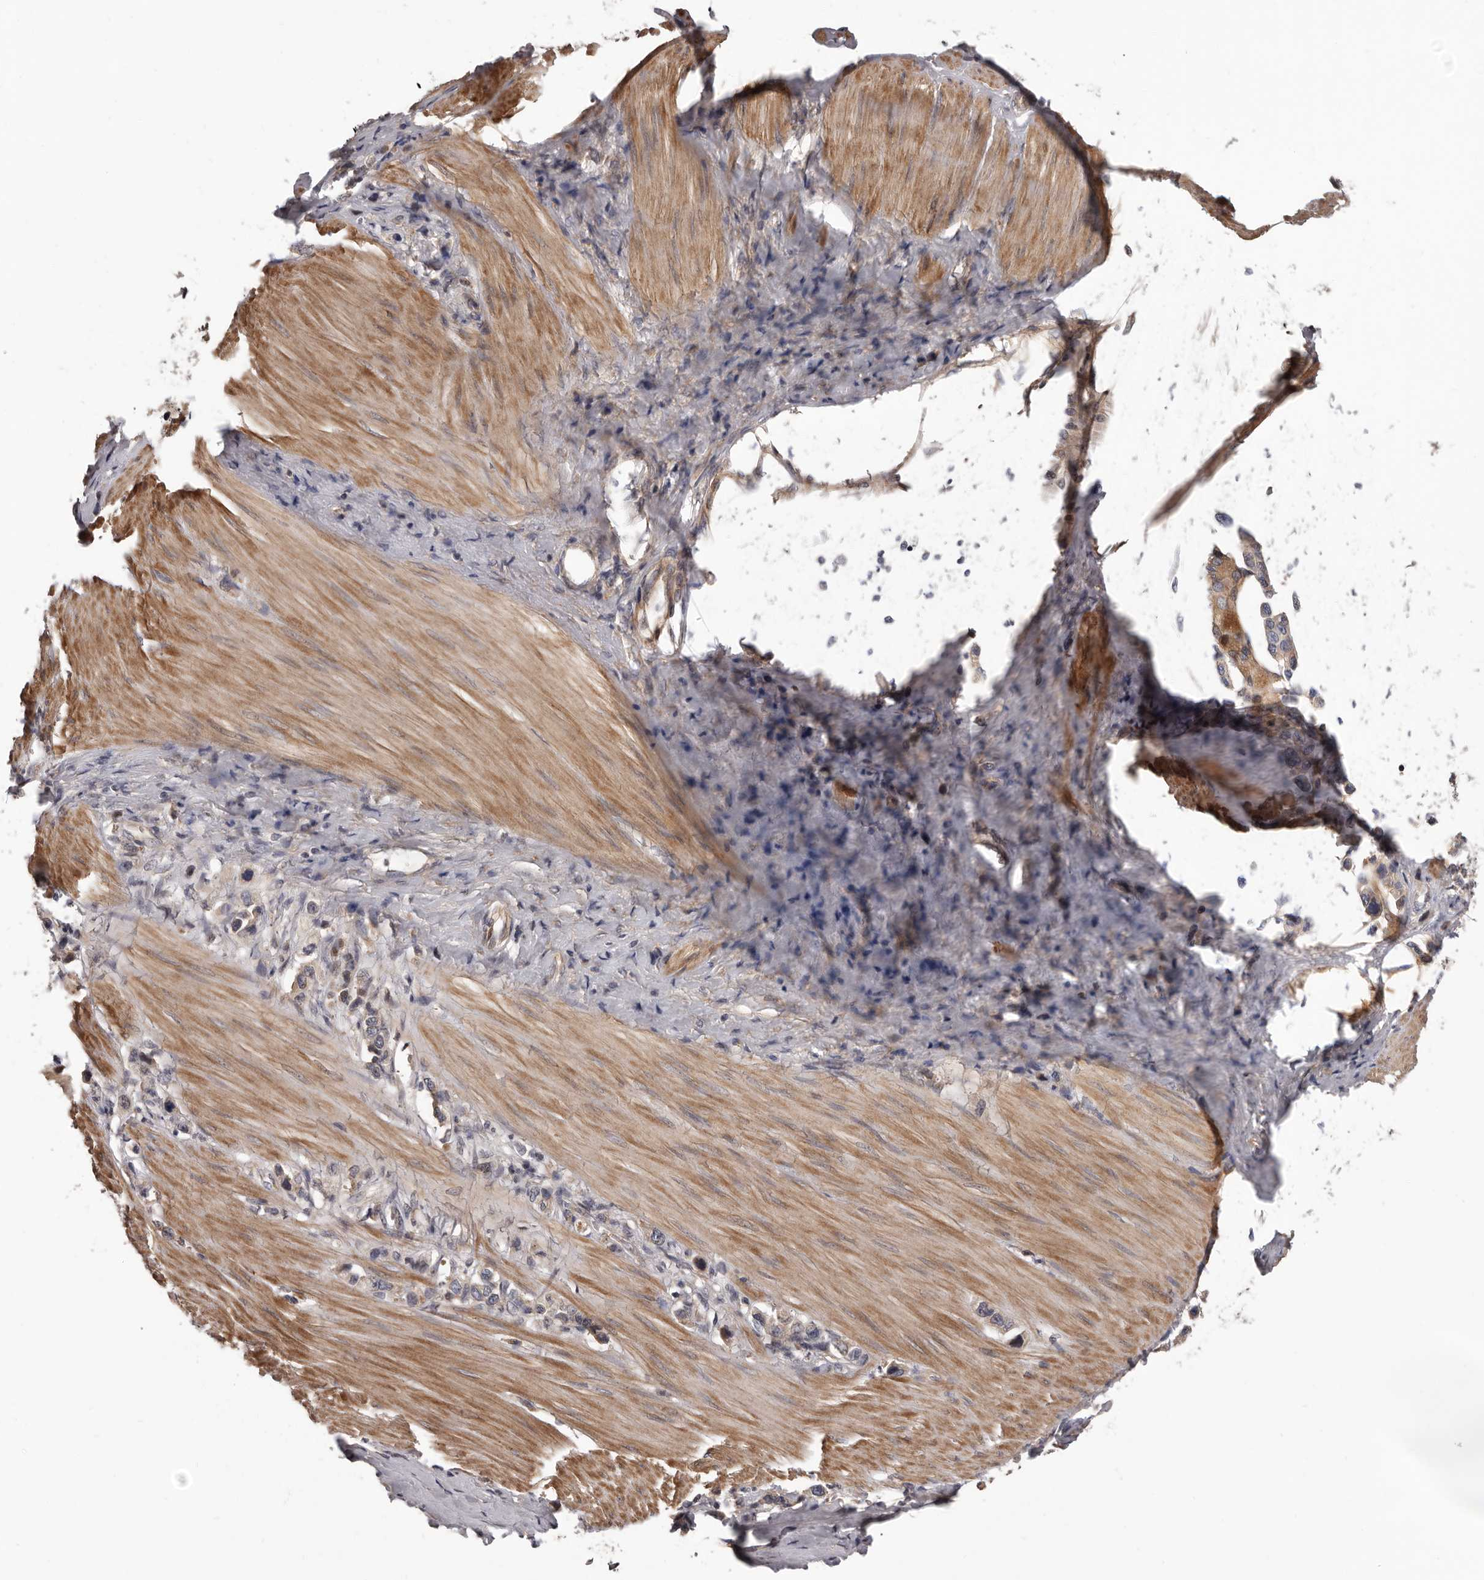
{"staining": {"intensity": "weak", "quantity": "<25%", "location": "cytoplasmic/membranous"}, "tissue": "stomach cancer", "cell_type": "Tumor cells", "image_type": "cancer", "snomed": [{"axis": "morphology", "description": "Adenocarcinoma, NOS"}, {"axis": "topography", "description": "Stomach"}], "caption": "IHC histopathology image of neoplastic tissue: human stomach adenocarcinoma stained with DAB reveals no significant protein positivity in tumor cells.", "gene": "PRKD1", "patient": {"sex": "female", "age": 65}}